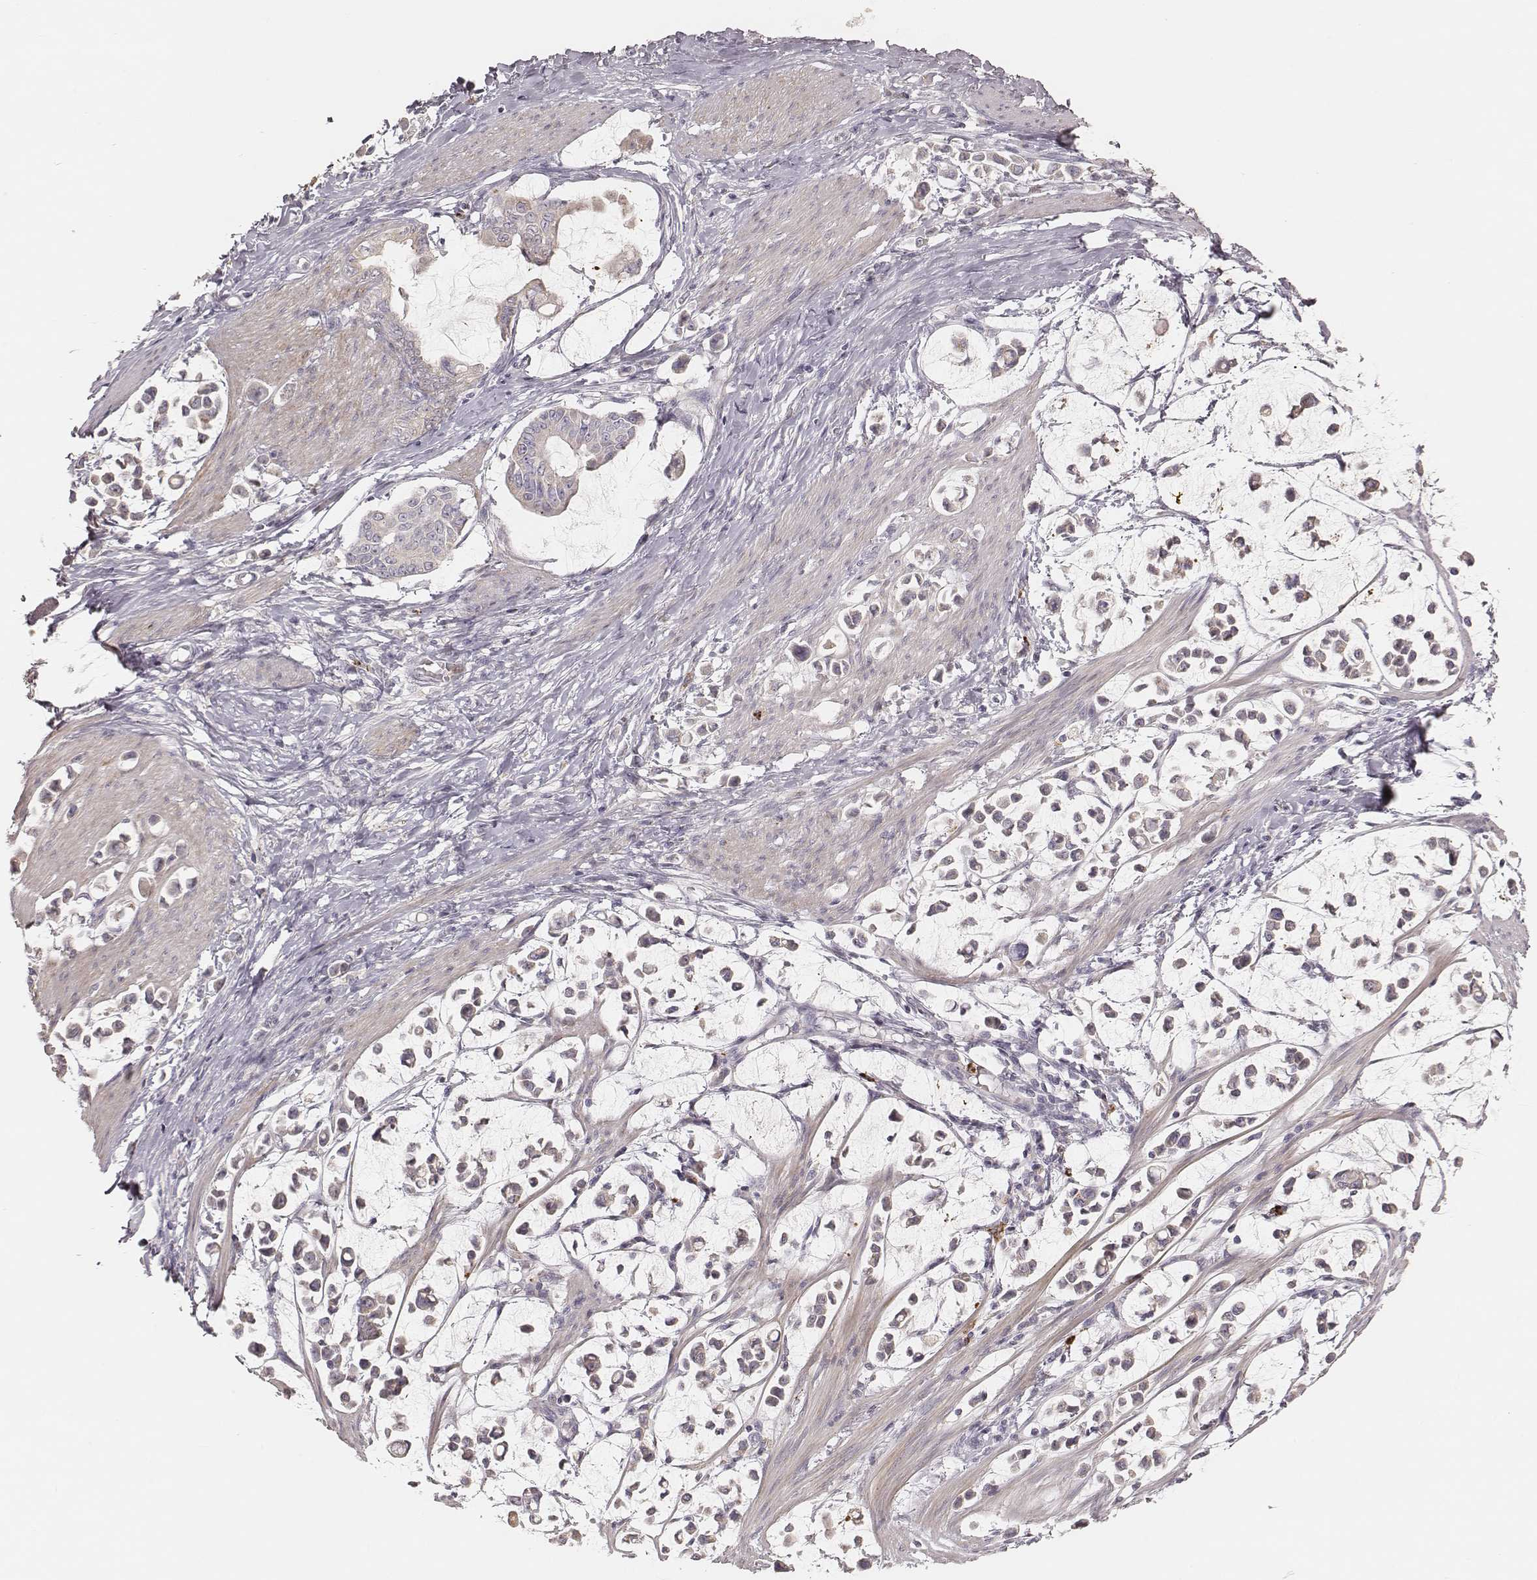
{"staining": {"intensity": "negative", "quantity": "none", "location": "none"}, "tissue": "stomach cancer", "cell_type": "Tumor cells", "image_type": "cancer", "snomed": [{"axis": "morphology", "description": "Adenocarcinoma, NOS"}, {"axis": "topography", "description": "Stomach"}], "caption": "A micrograph of stomach cancer (adenocarcinoma) stained for a protein demonstrates no brown staining in tumor cells. (Immunohistochemistry, brightfield microscopy, high magnification).", "gene": "ABCA7", "patient": {"sex": "male", "age": 82}}